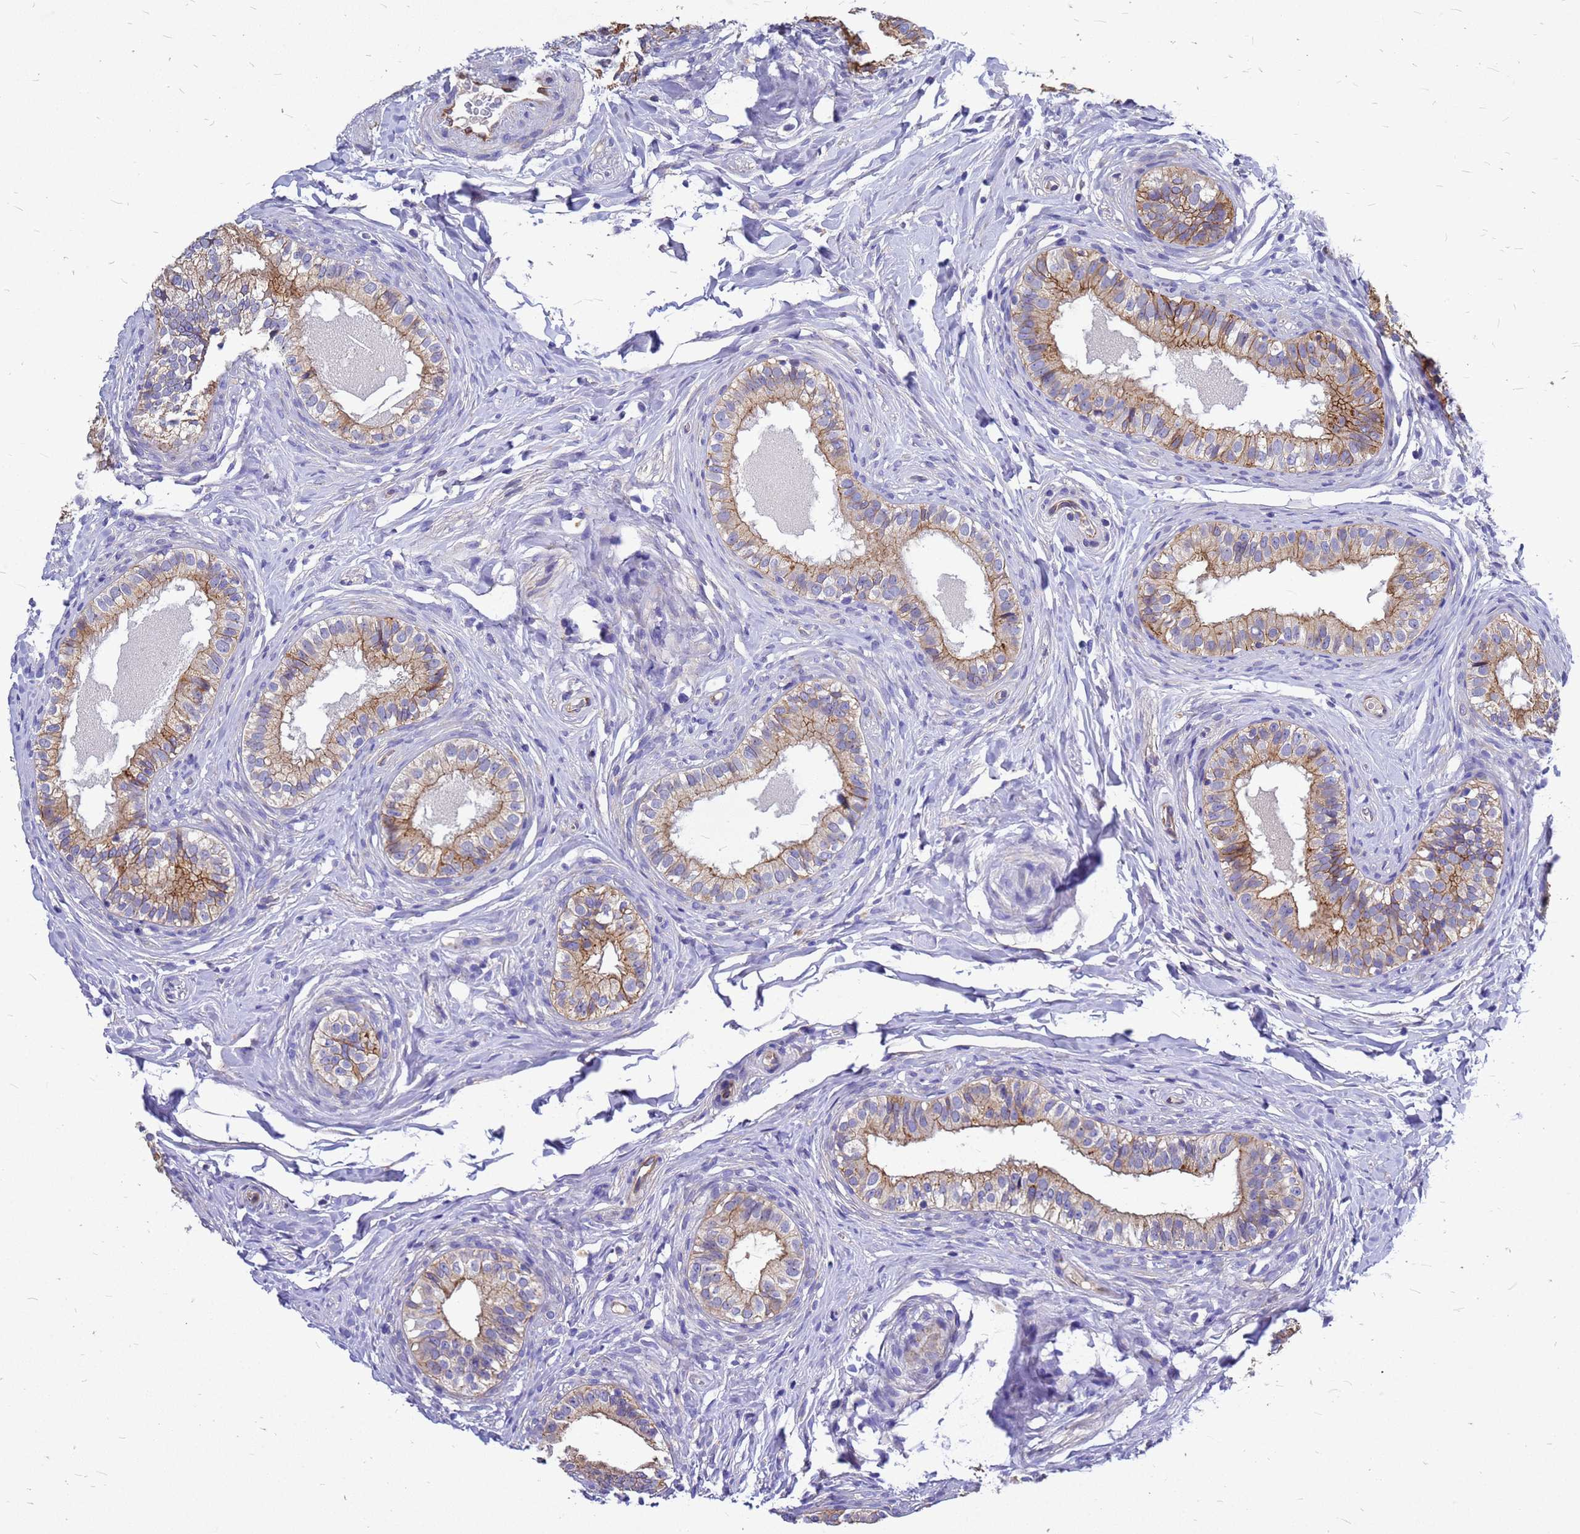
{"staining": {"intensity": "moderate", "quantity": ">75%", "location": "cytoplasmic/membranous"}, "tissue": "epididymis", "cell_type": "Glandular cells", "image_type": "normal", "snomed": [{"axis": "morphology", "description": "Normal tissue, NOS"}, {"axis": "topography", "description": "Epididymis"}], "caption": "Immunohistochemical staining of benign human epididymis displays >75% levels of moderate cytoplasmic/membranous protein positivity in about >75% of glandular cells. The staining was performed using DAB (3,3'-diaminobenzidine), with brown indicating positive protein expression. Nuclei are stained blue with hematoxylin.", "gene": "FBXW5", "patient": {"sex": "male", "age": 49}}